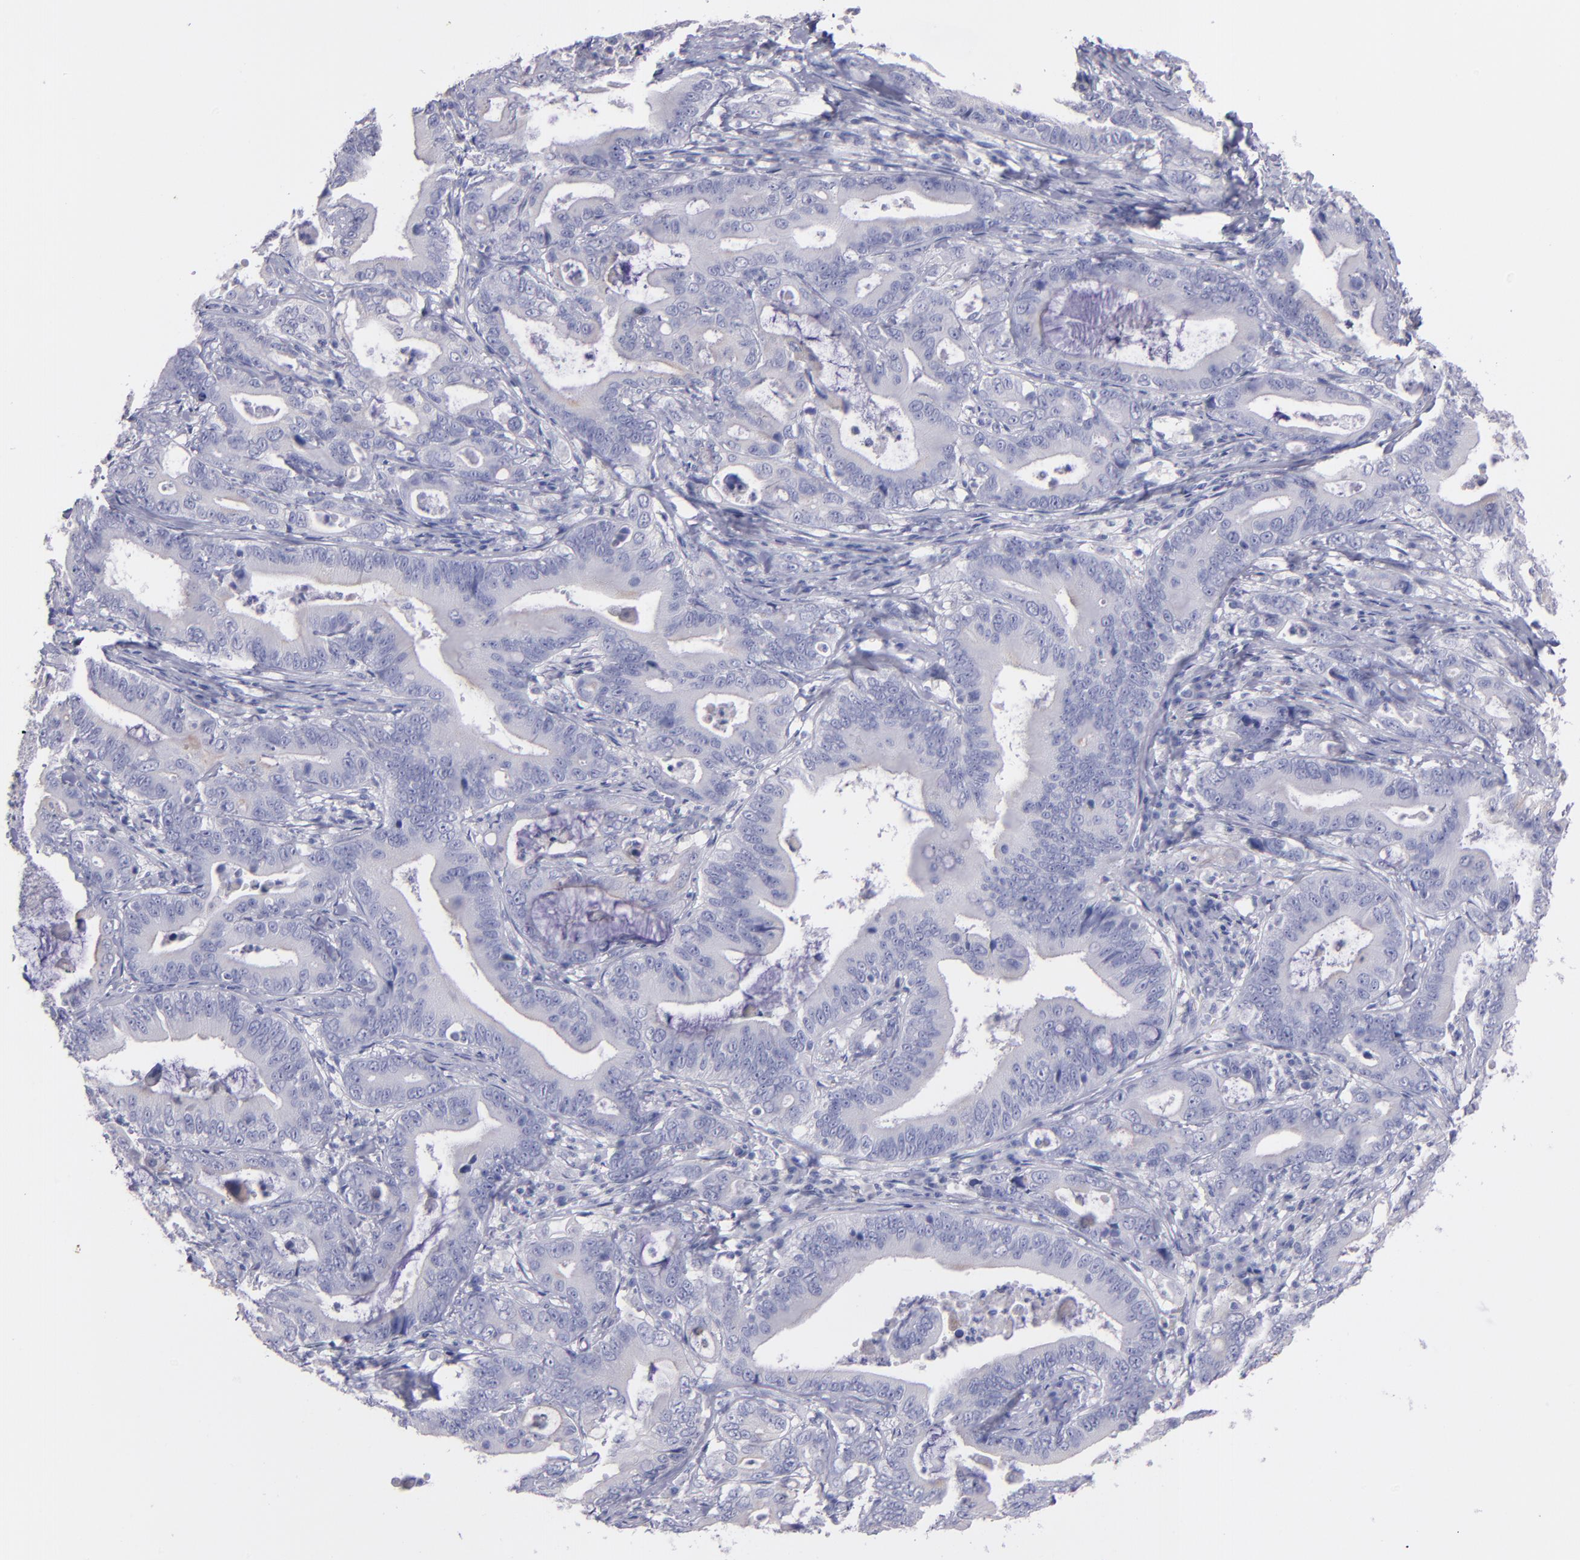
{"staining": {"intensity": "negative", "quantity": "none", "location": "none"}, "tissue": "stomach cancer", "cell_type": "Tumor cells", "image_type": "cancer", "snomed": [{"axis": "morphology", "description": "Adenocarcinoma, NOS"}, {"axis": "topography", "description": "Stomach, upper"}], "caption": "DAB immunohistochemical staining of human adenocarcinoma (stomach) demonstrates no significant staining in tumor cells. The staining is performed using DAB (3,3'-diaminobenzidine) brown chromogen with nuclei counter-stained in using hematoxylin.", "gene": "SNAP25", "patient": {"sex": "male", "age": 63}}